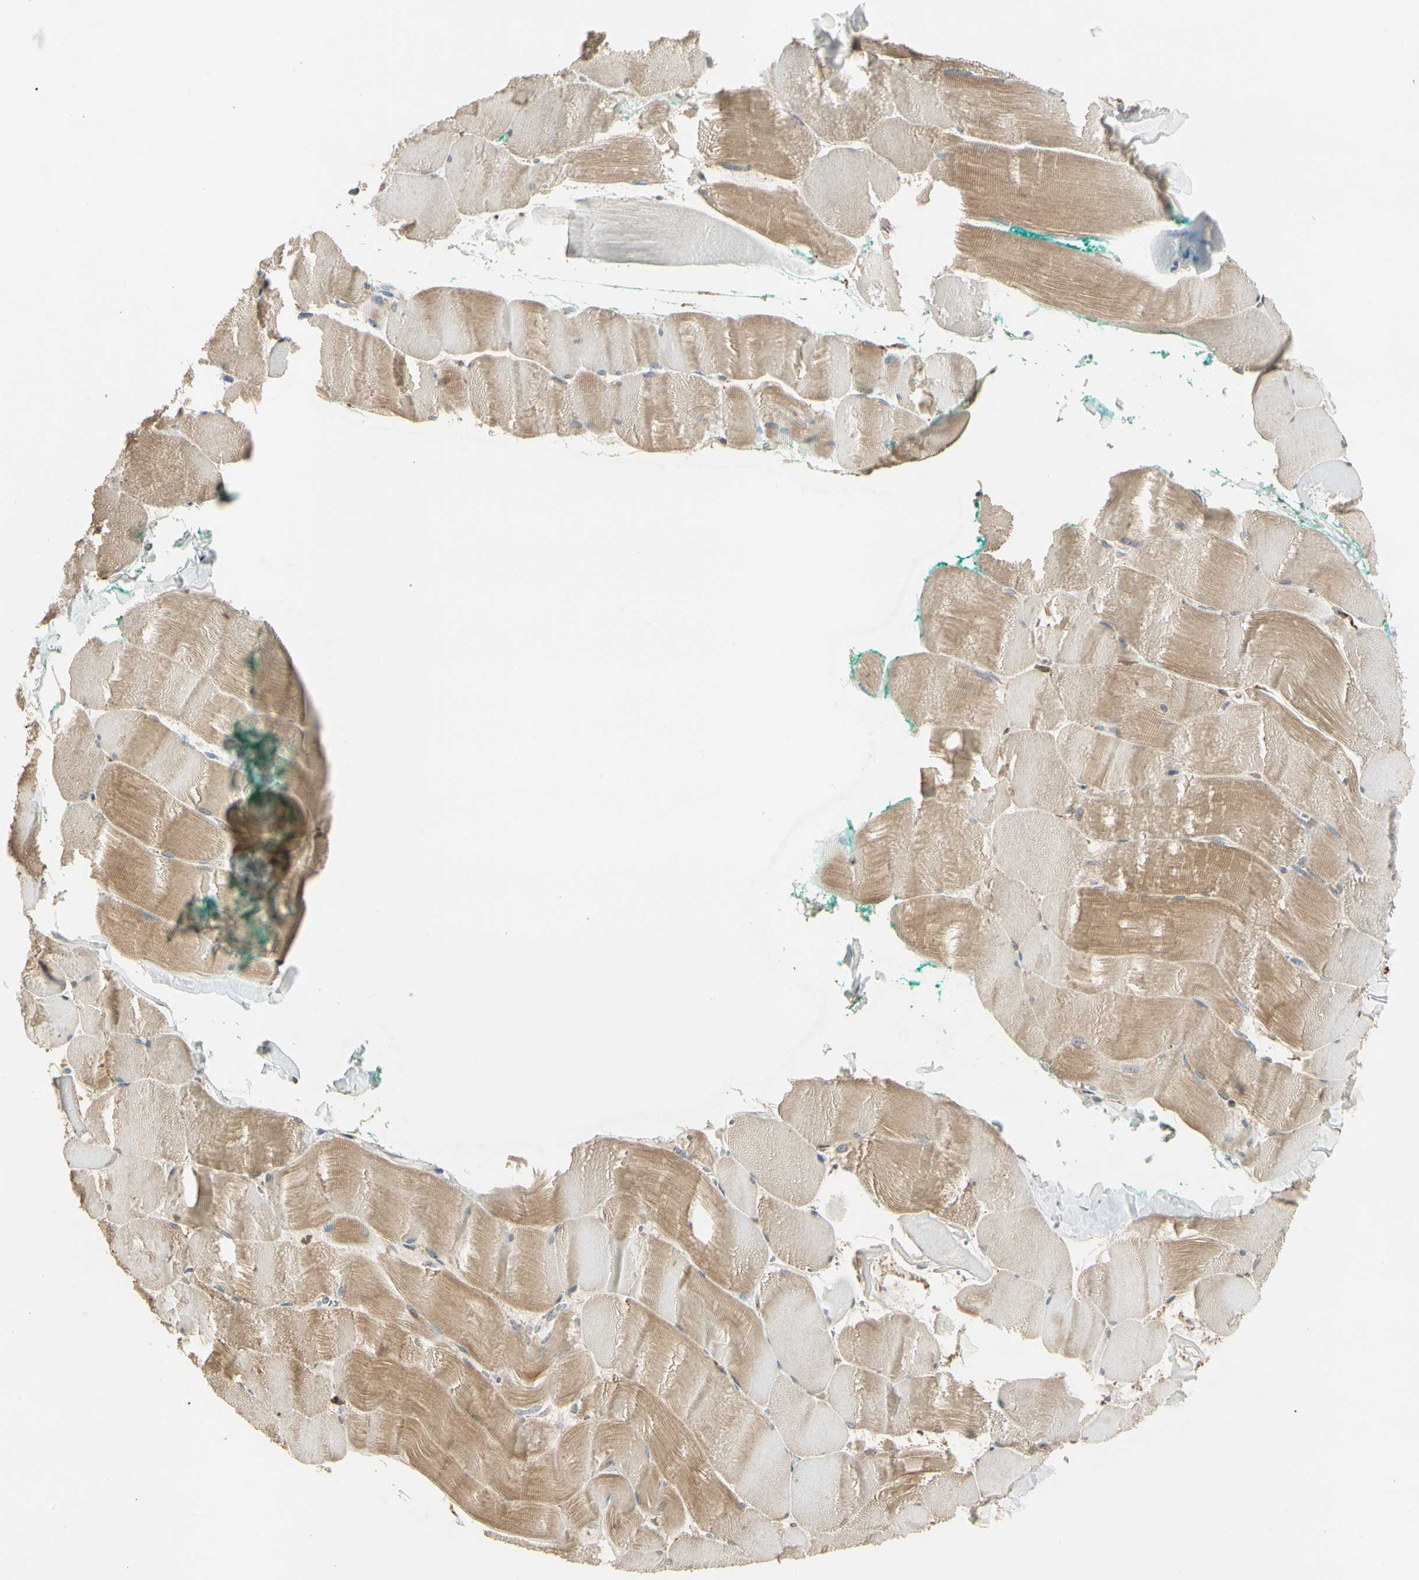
{"staining": {"intensity": "moderate", "quantity": "25%-75%", "location": "cytoplasmic/membranous"}, "tissue": "skeletal muscle", "cell_type": "Myocytes", "image_type": "normal", "snomed": [{"axis": "morphology", "description": "Normal tissue, NOS"}, {"axis": "morphology", "description": "Squamous cell carcinoma, NOS"}, {"axis": "topography", "description": "Skeletal muscle"}], "caption": "This photomicrograph reveals immunohistochemistry (IHC) staining of normal human skeletal muscle, with medium moderate cytoplasmic/membranous expression in approximately 25%-75% of myocytes.", "gene": "PRDX5", "patient": {"sex": "male", "age": 51}}